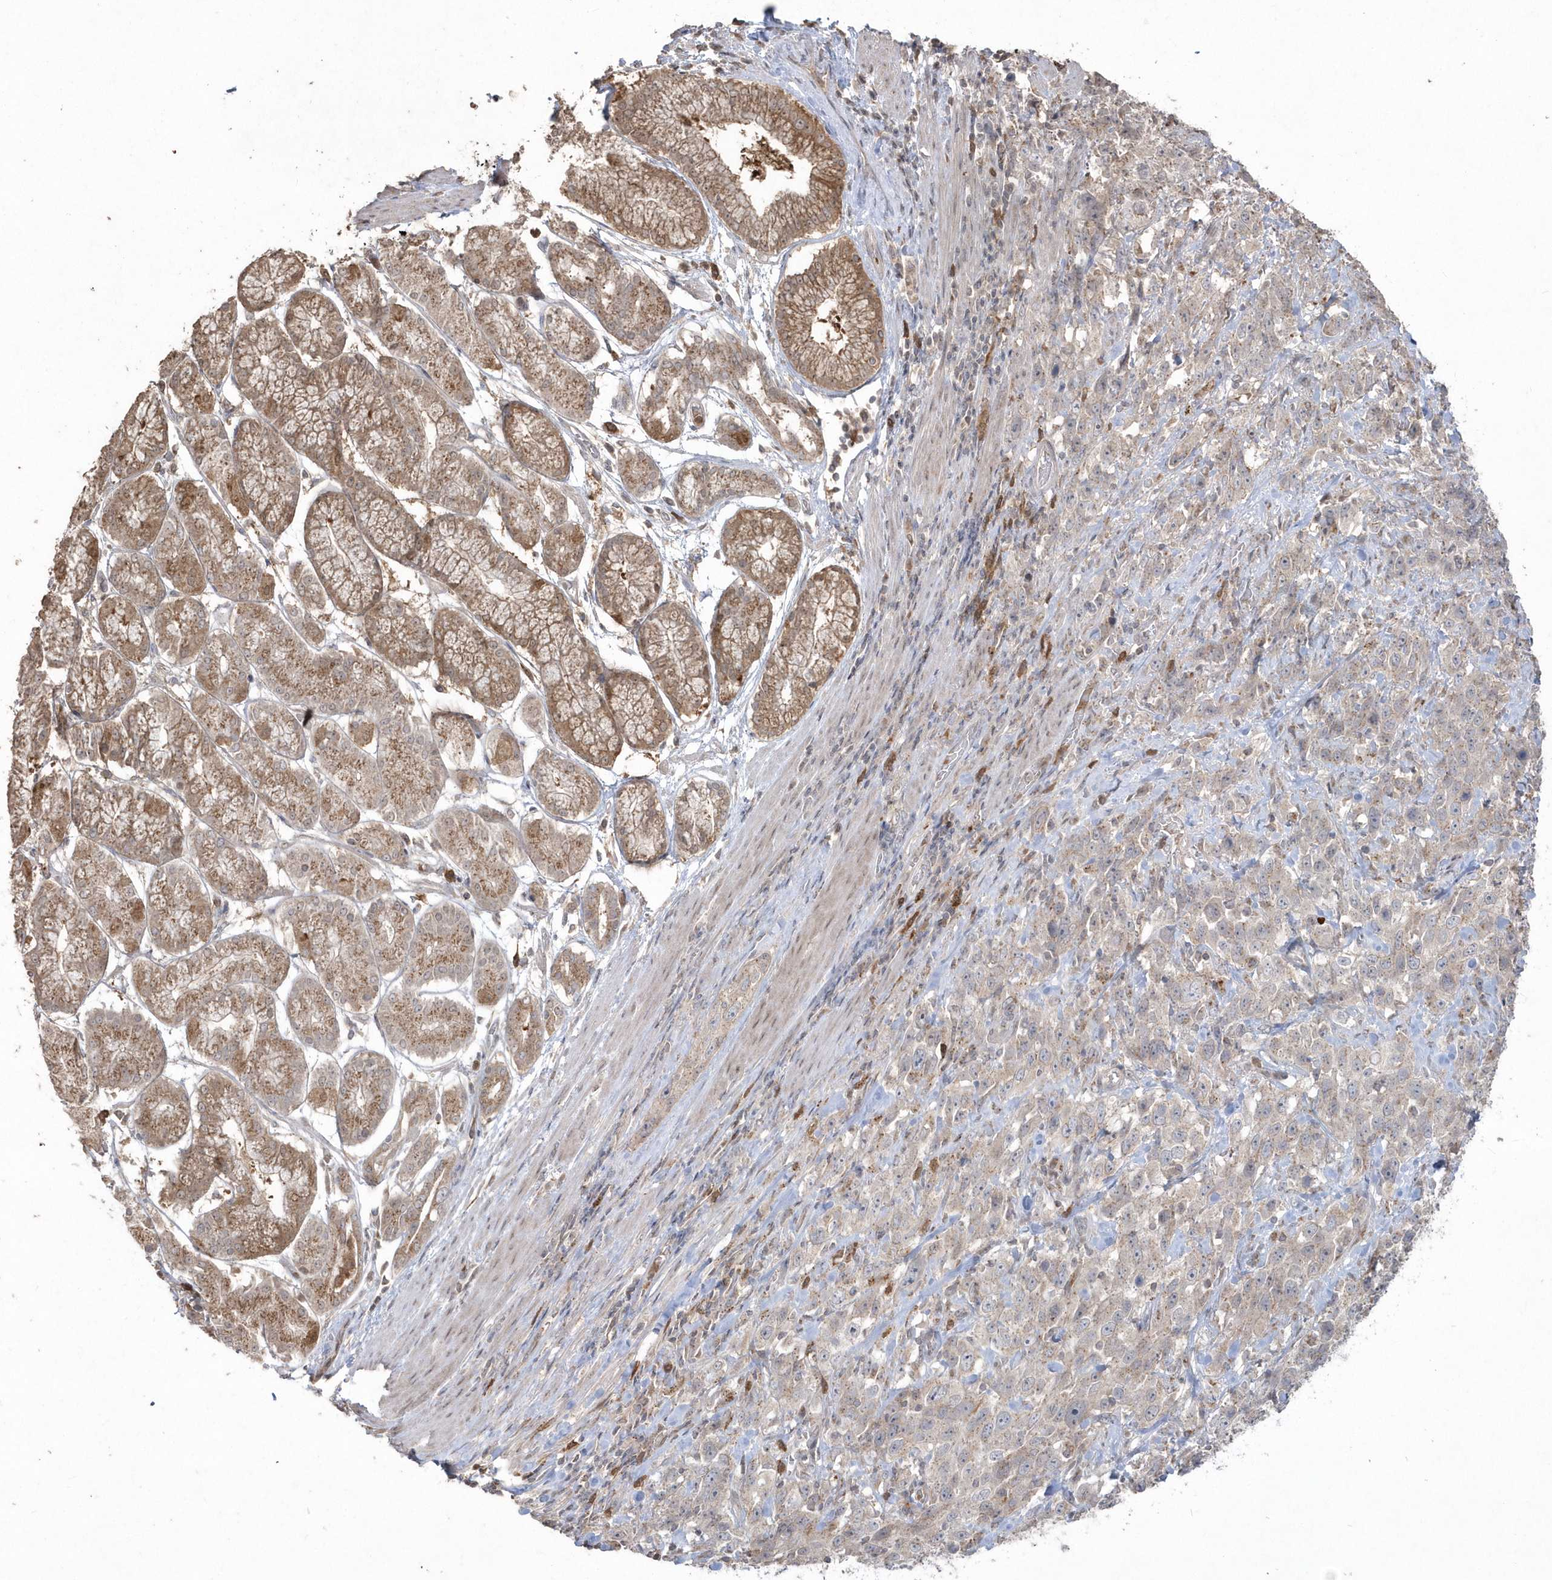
{"staining": {"intensity": "weak", "quantity": "<25%", "location": "cytoplasmic/membranous"}, "tissue": "stomach cancer", "cell_type": "Tumor cells", "image_type": "cancer", "snomed": [{"axis": "morphology", "description": "Normal tissue, NOS"}, {"axis": "morphology", "description": "Adenocarcinoma, NOS"}, {"axis": "topography", "description": "Lymph node"}, {"axis": "topography", "description": "Stomach"}], "caption": "This is an IHC photomicrograph of human stomach cancer. There is no positivity in tumor cells.", "gene": "GEMIN6", "patient": {"sex": "male", "age": 48}}